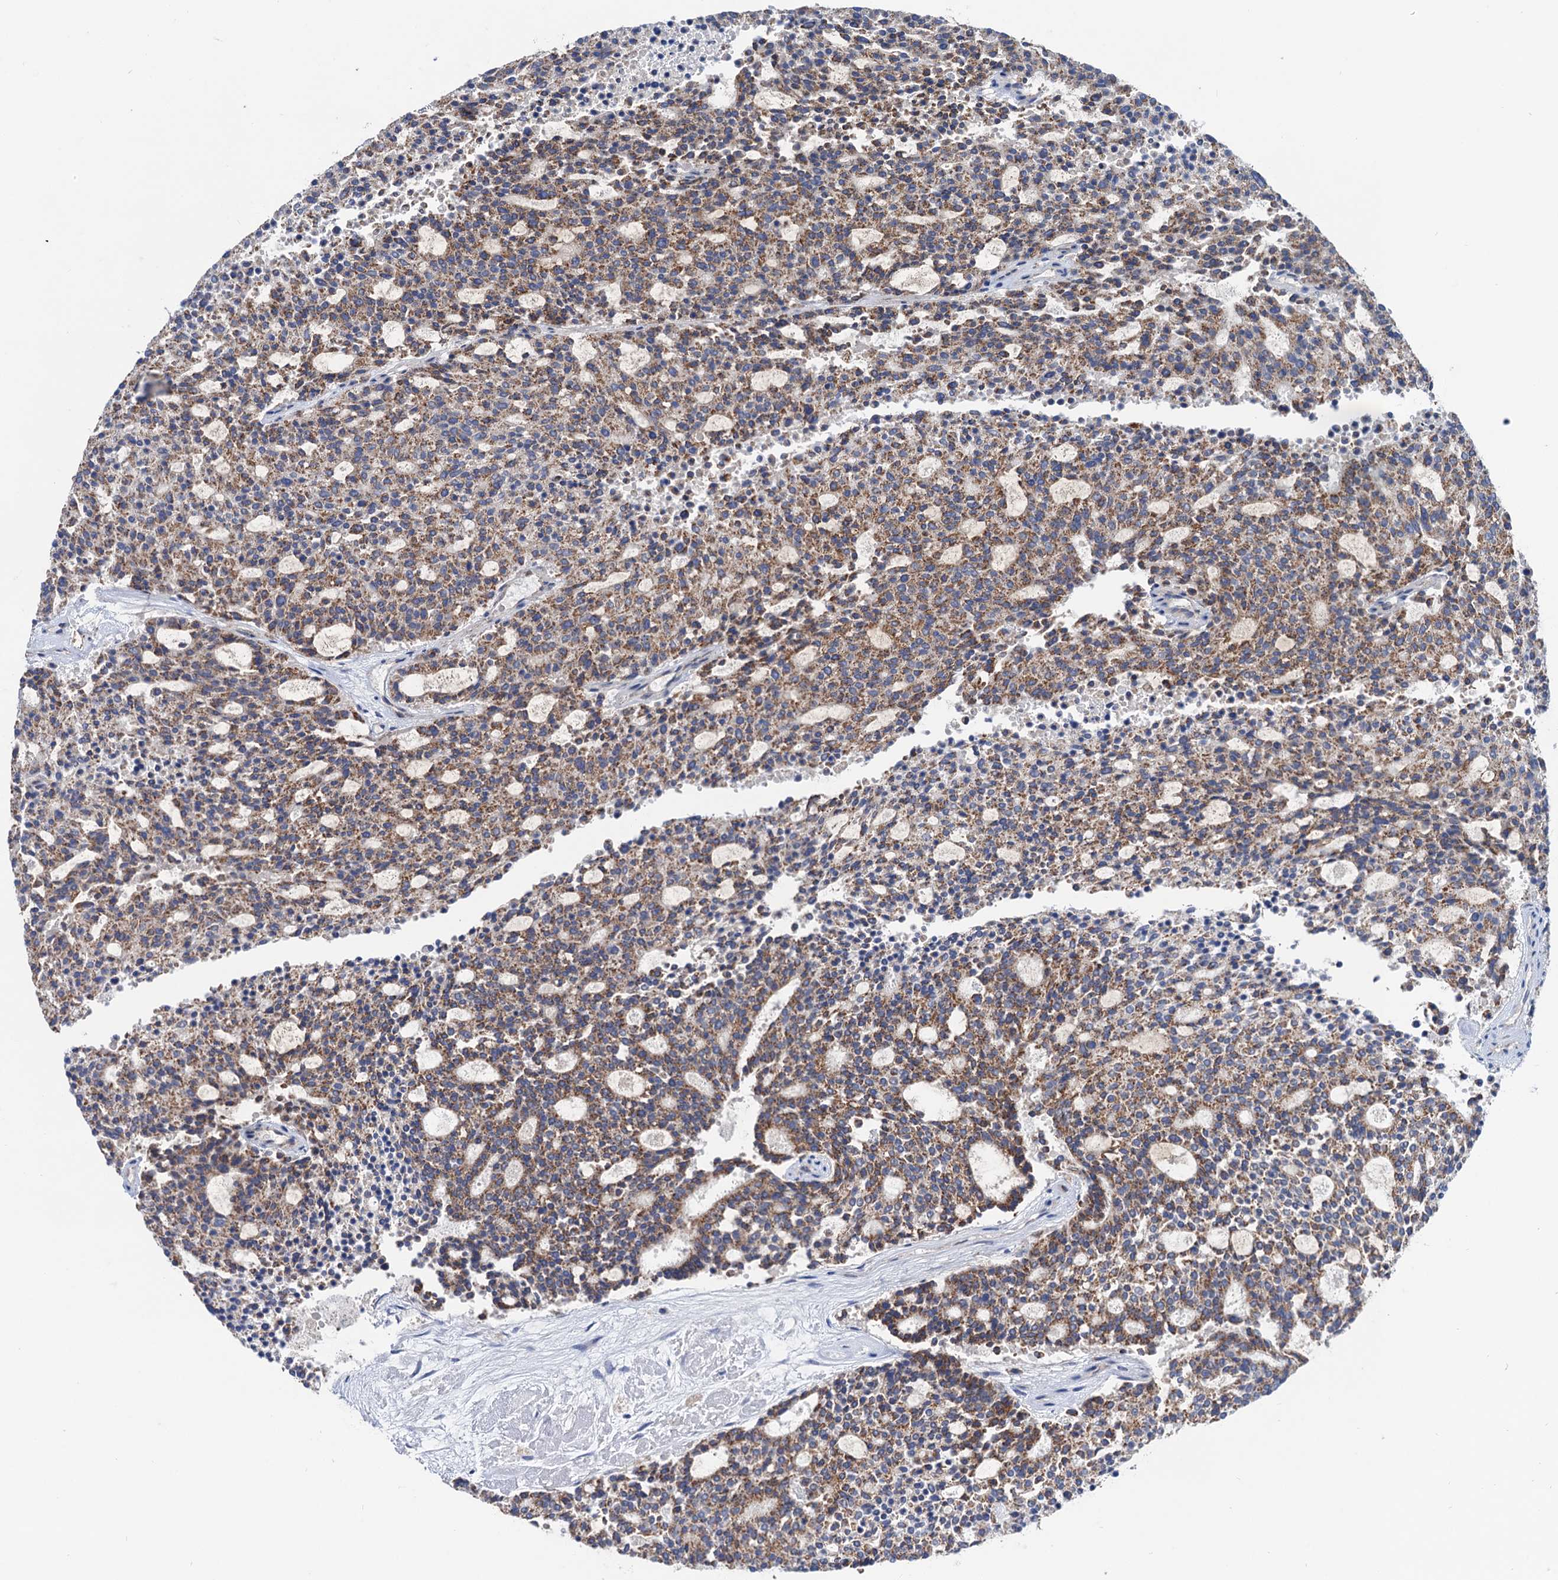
{"staining": {"intensity": "moderate", "quantity": ">75%", "location": "cytoplasmic/membranous"}, "tissue": "carcinoid", "cell_type": "Tumor cells", "image_type": "cancer", "snomed": [{"axis": "morphology", "description": "Carcinoid, malignant, NOS"}, {"axis": "topography", "description": "Pancreas"}], "caption": "Human carcinoid (malignant) stained with a protein marker demonstrates moderate staining in tumor cells.", "gene": "MRPL48", "patient": {"sex": "female", "age": 54}}